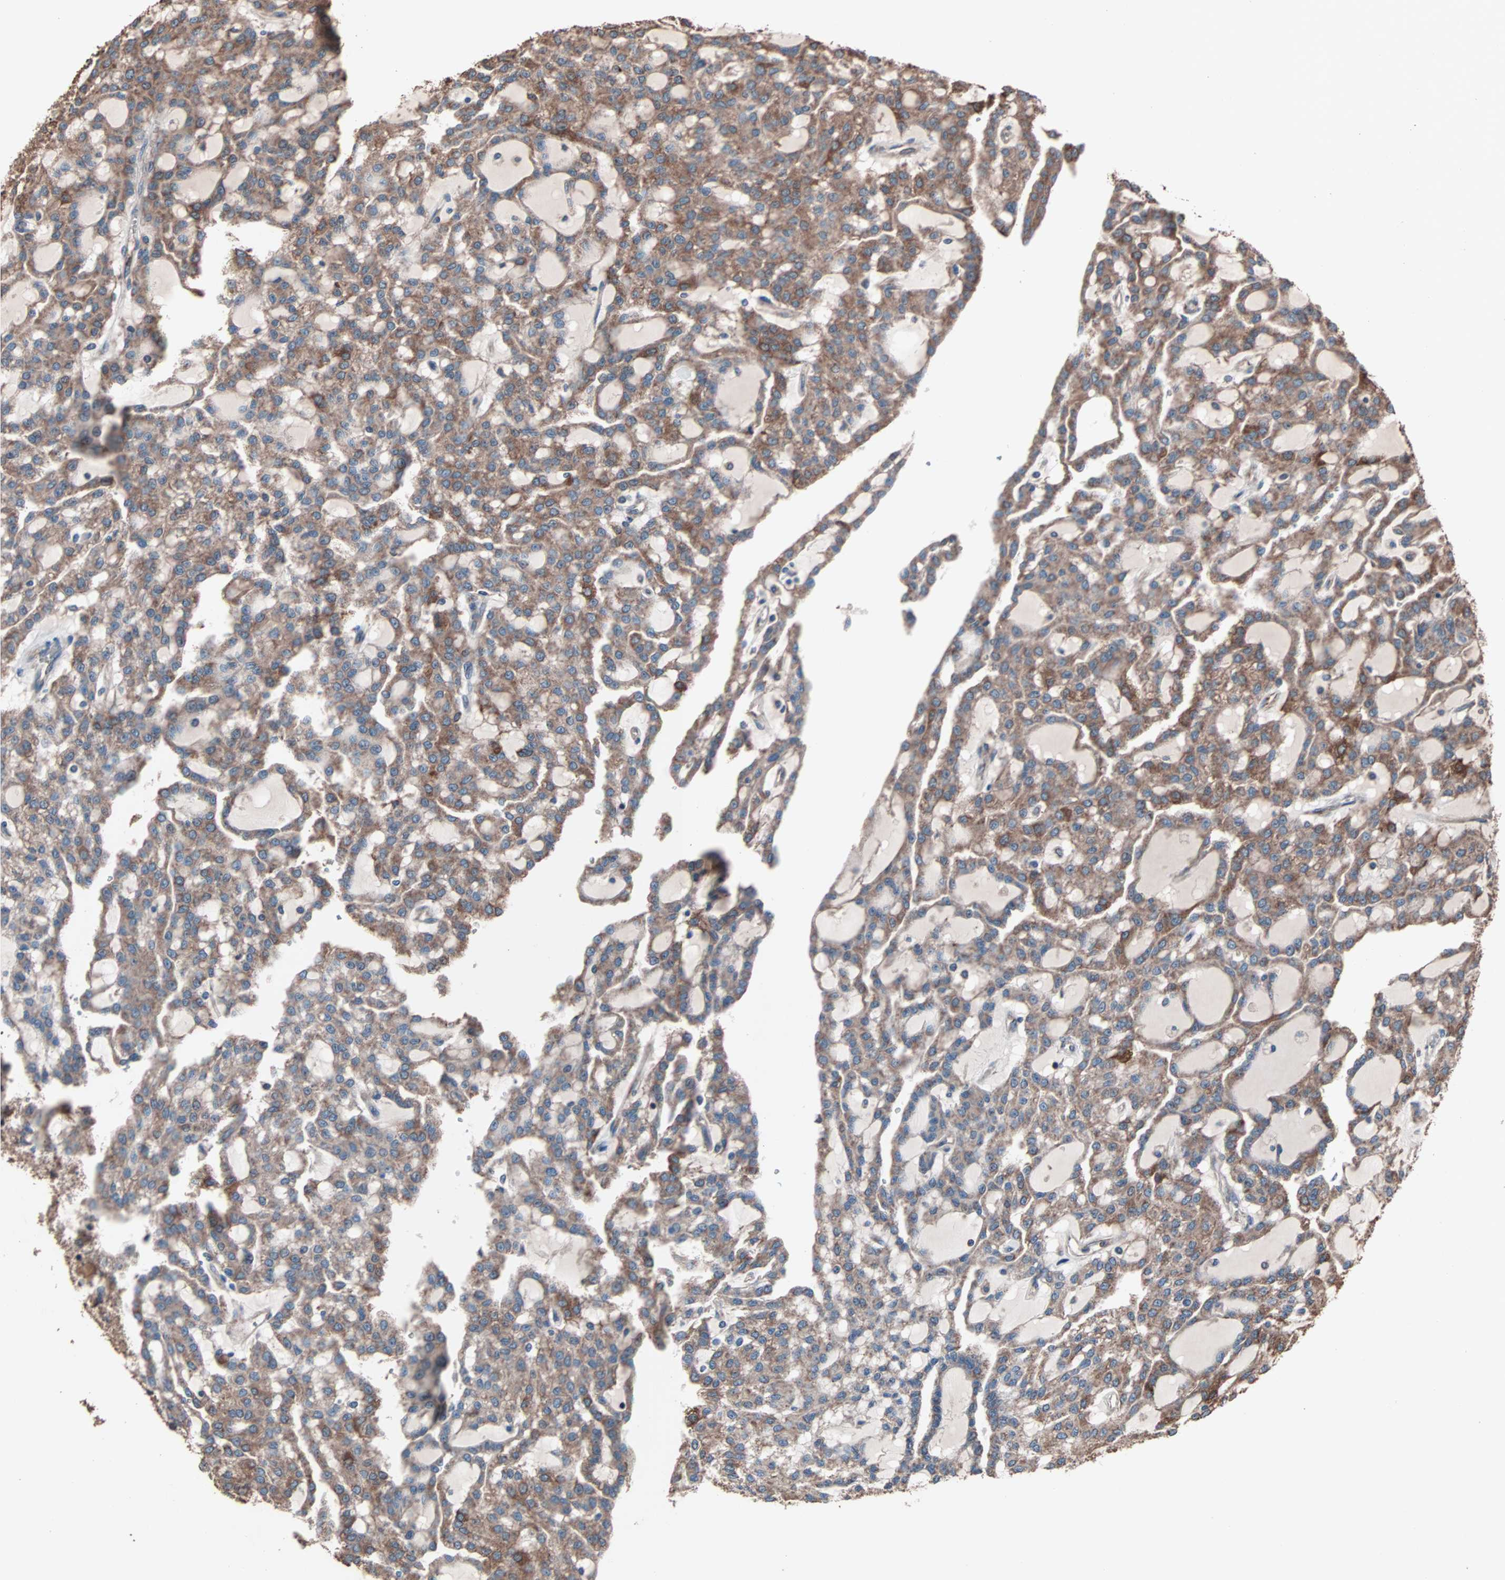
{"staining": {"intensity": "moderate", "quantity": ">75%", "location": "cytoplasmic/membranous"}, "tissue": "renal cancer", "cell_type": "Tumor cells", "image_type": "cancer", "snomed": [{"axis": "morphology", "description": "Adenocarcinoma, NOS"}, {"axis": "topography", "description": "Kidney"}], "caption": "Brown immunohistochemical staining in adenocarcinoma (renal) demonstrates moderate cytoplasmic/membranous positivity in approximately >75% of tumor cells.", "gene": "MRPL2", "patient": {"sex": "male", "age": 63}}